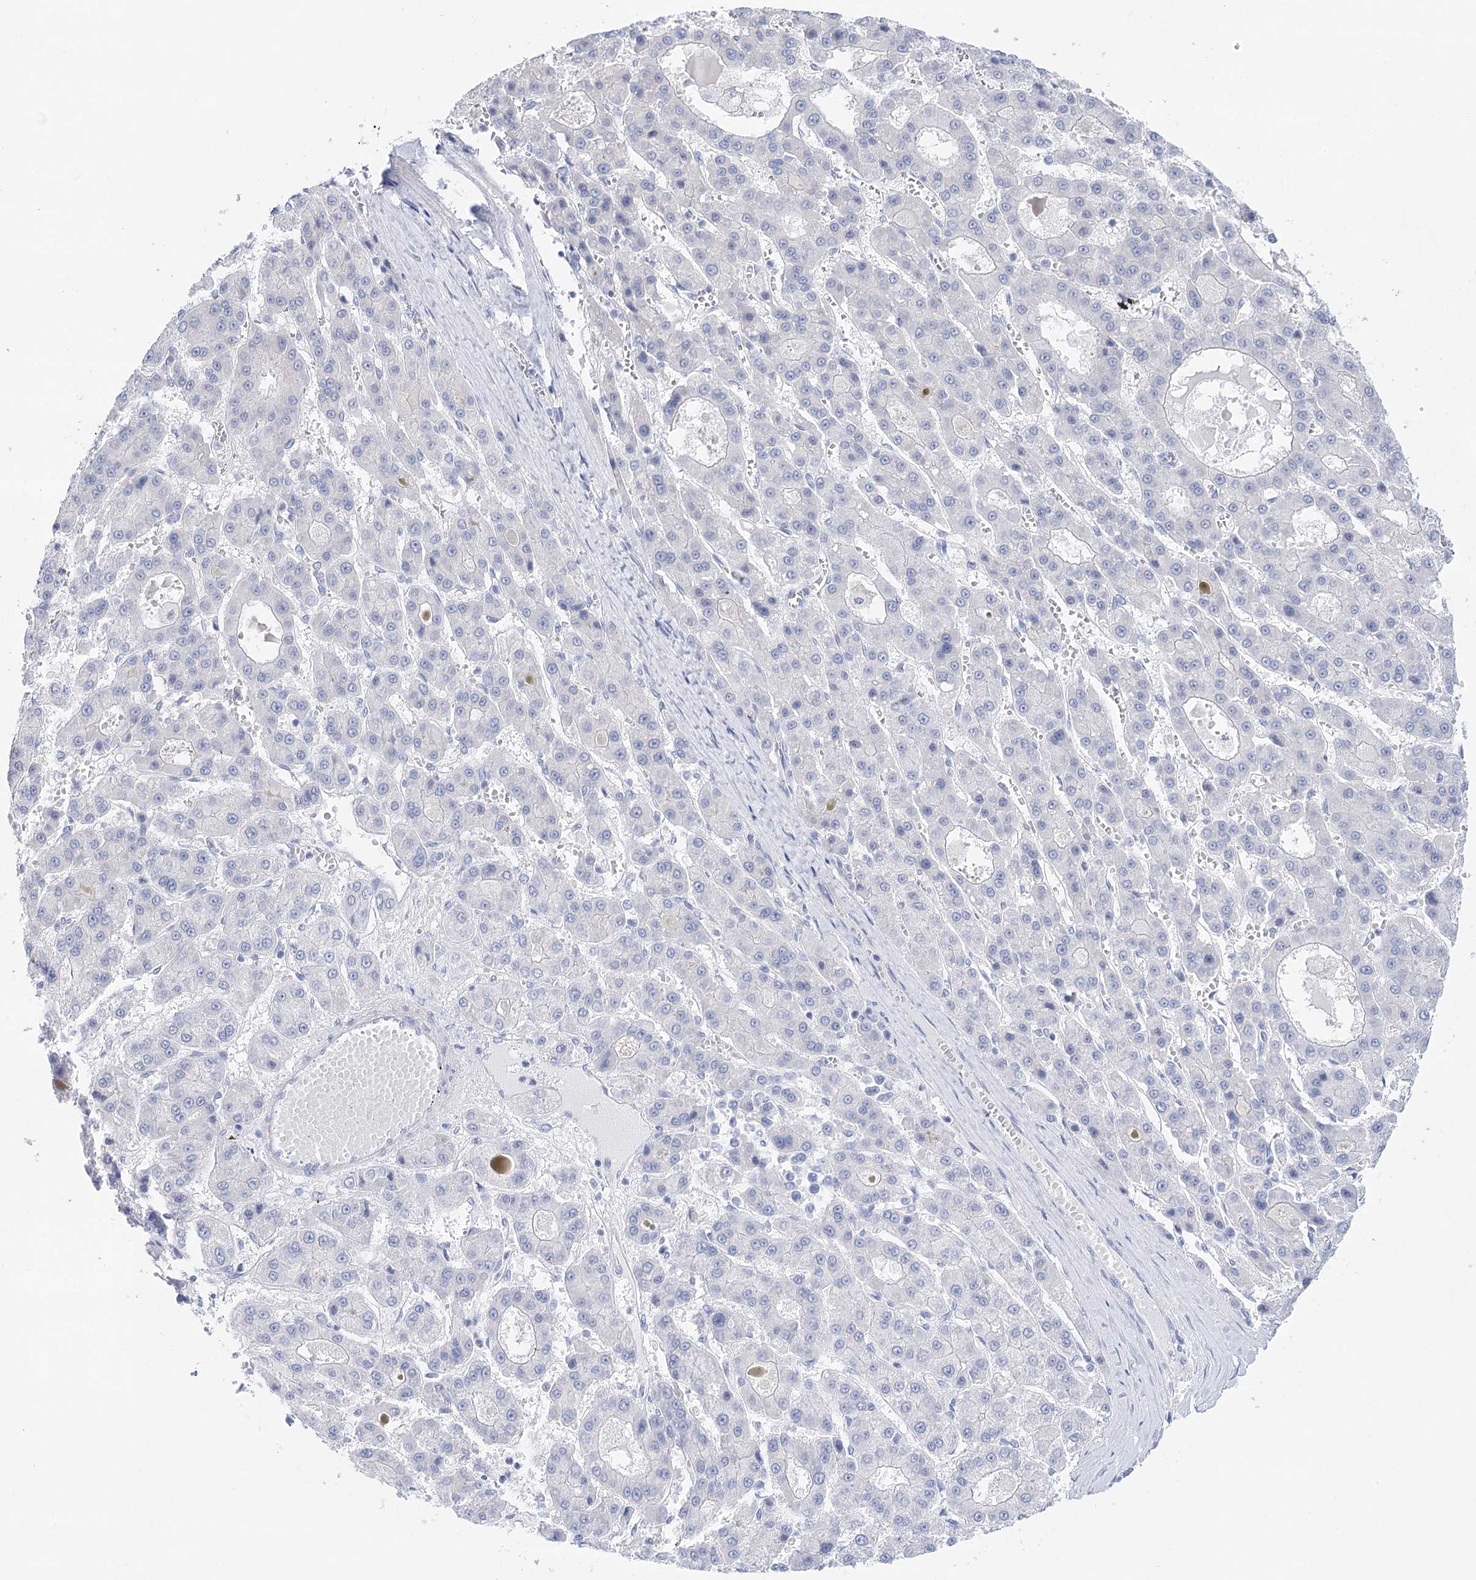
{"staining": {"intensity": "negative", "quantity": "none", "location": "none"}, "tissue": "liver cancer", "cell_type": "Tumor cells", "image_type": "cancer", "snomed": [{"axis": "morphology", "description": "Carcinoma, Hepatocellular, NOS"}, {"axis": "topography", "description": "Liver"}], "caption": "Liver cancer (hepatocellular carcinoma) was stained to show a protein in brown. There is no significant staining in tumor cells.", "gene": "LALBA", "patient": {"sex": "male", "age": 70}}